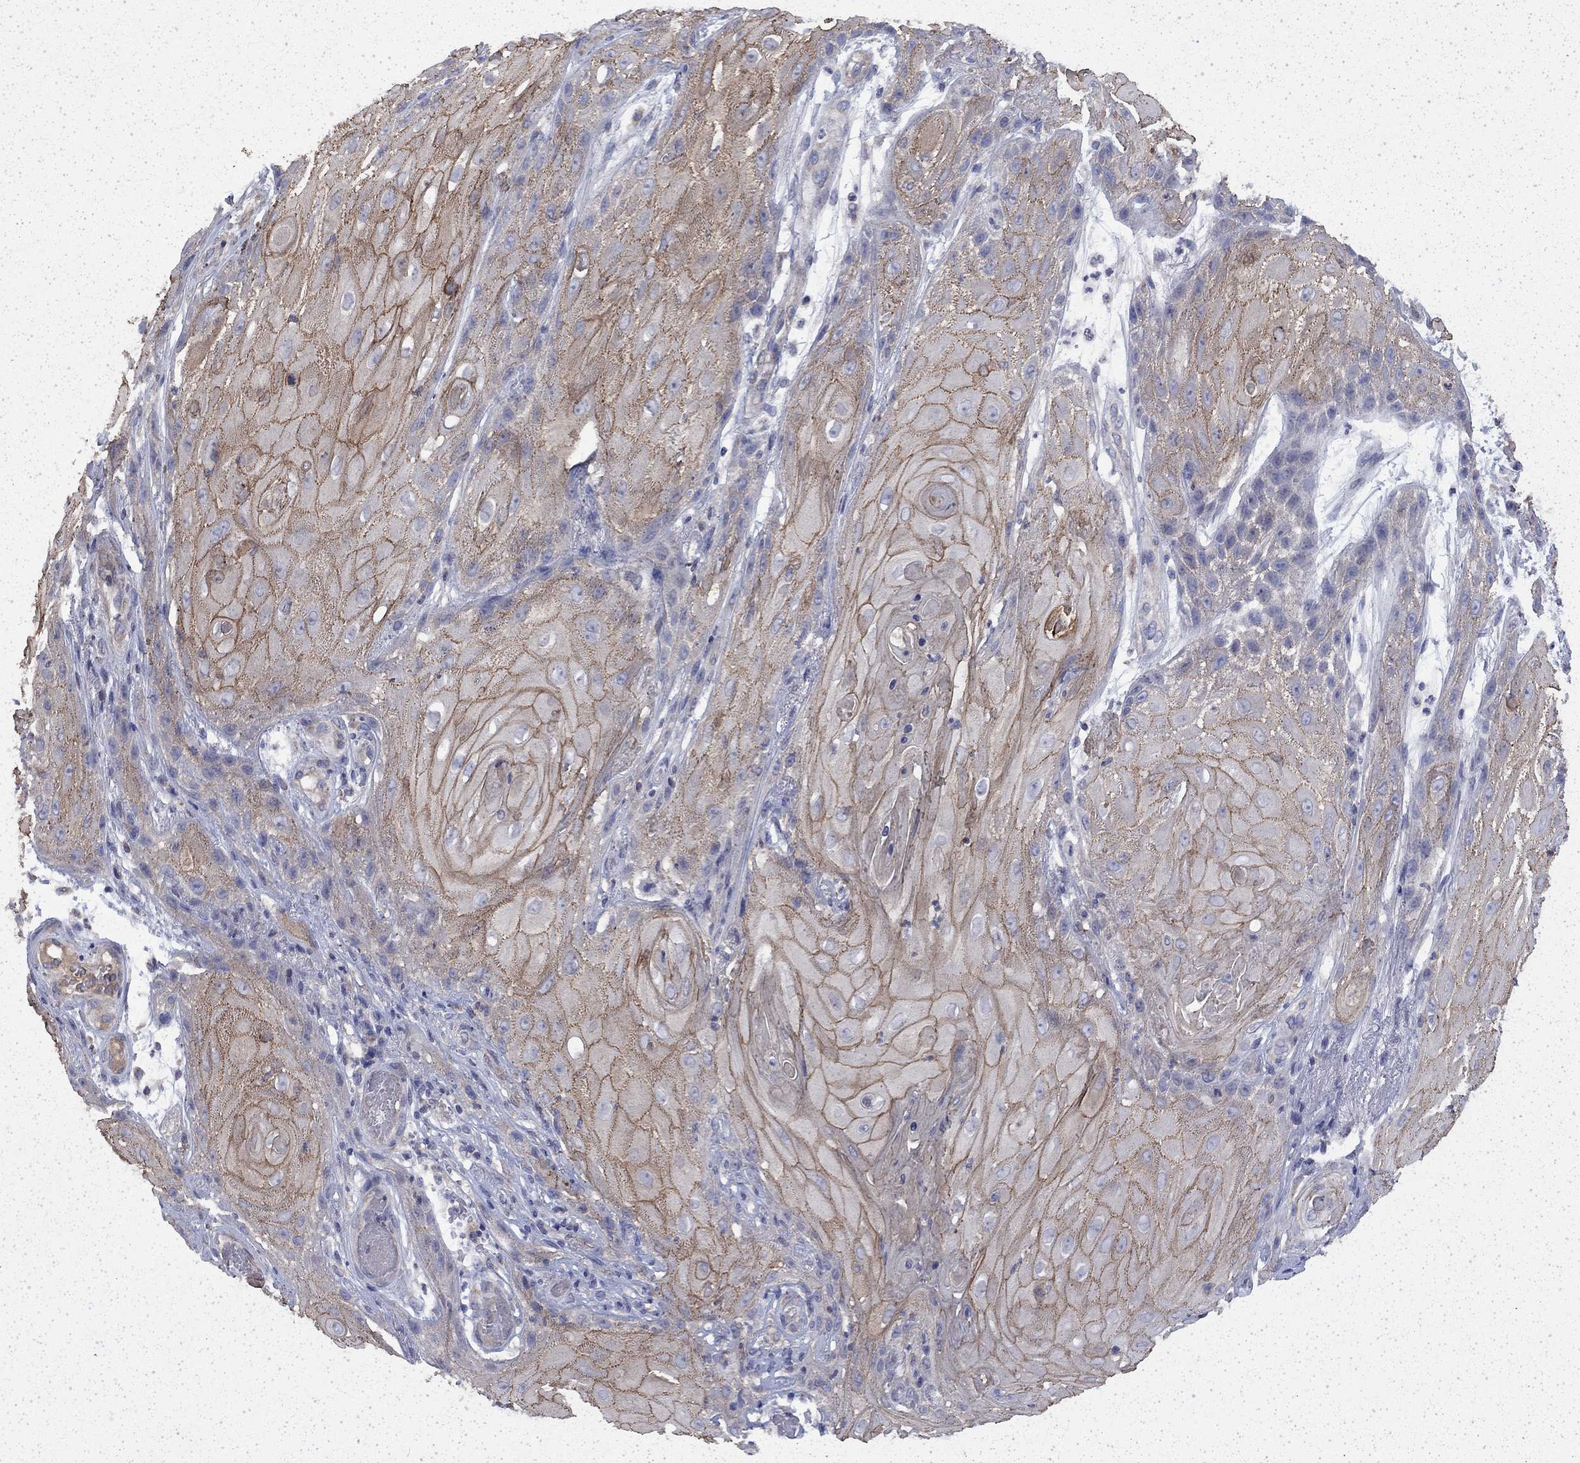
{"staining": {"intensity": "moderate", "quantity": "25%-75%", "location": "cytoplasmic/membranous"}, "tissue": "skin cancer", "cell_type": "Tumor cells", "image_type": "cancer", "snomed": [{"axis": "morphology", "description": "Squamous cell carcinoma, NOS"}, {"axis": "topography", "description": "Skin"}], "caption": "About 25%-75% of tumor cells in squamous cell carcinoma (skin) reveal moderate cytoplasmic/membranous protein staining as visualized by brown immunohistochemical staining.", "gene": "DTNA", "patient": {"sex": "male", "age": 62}}